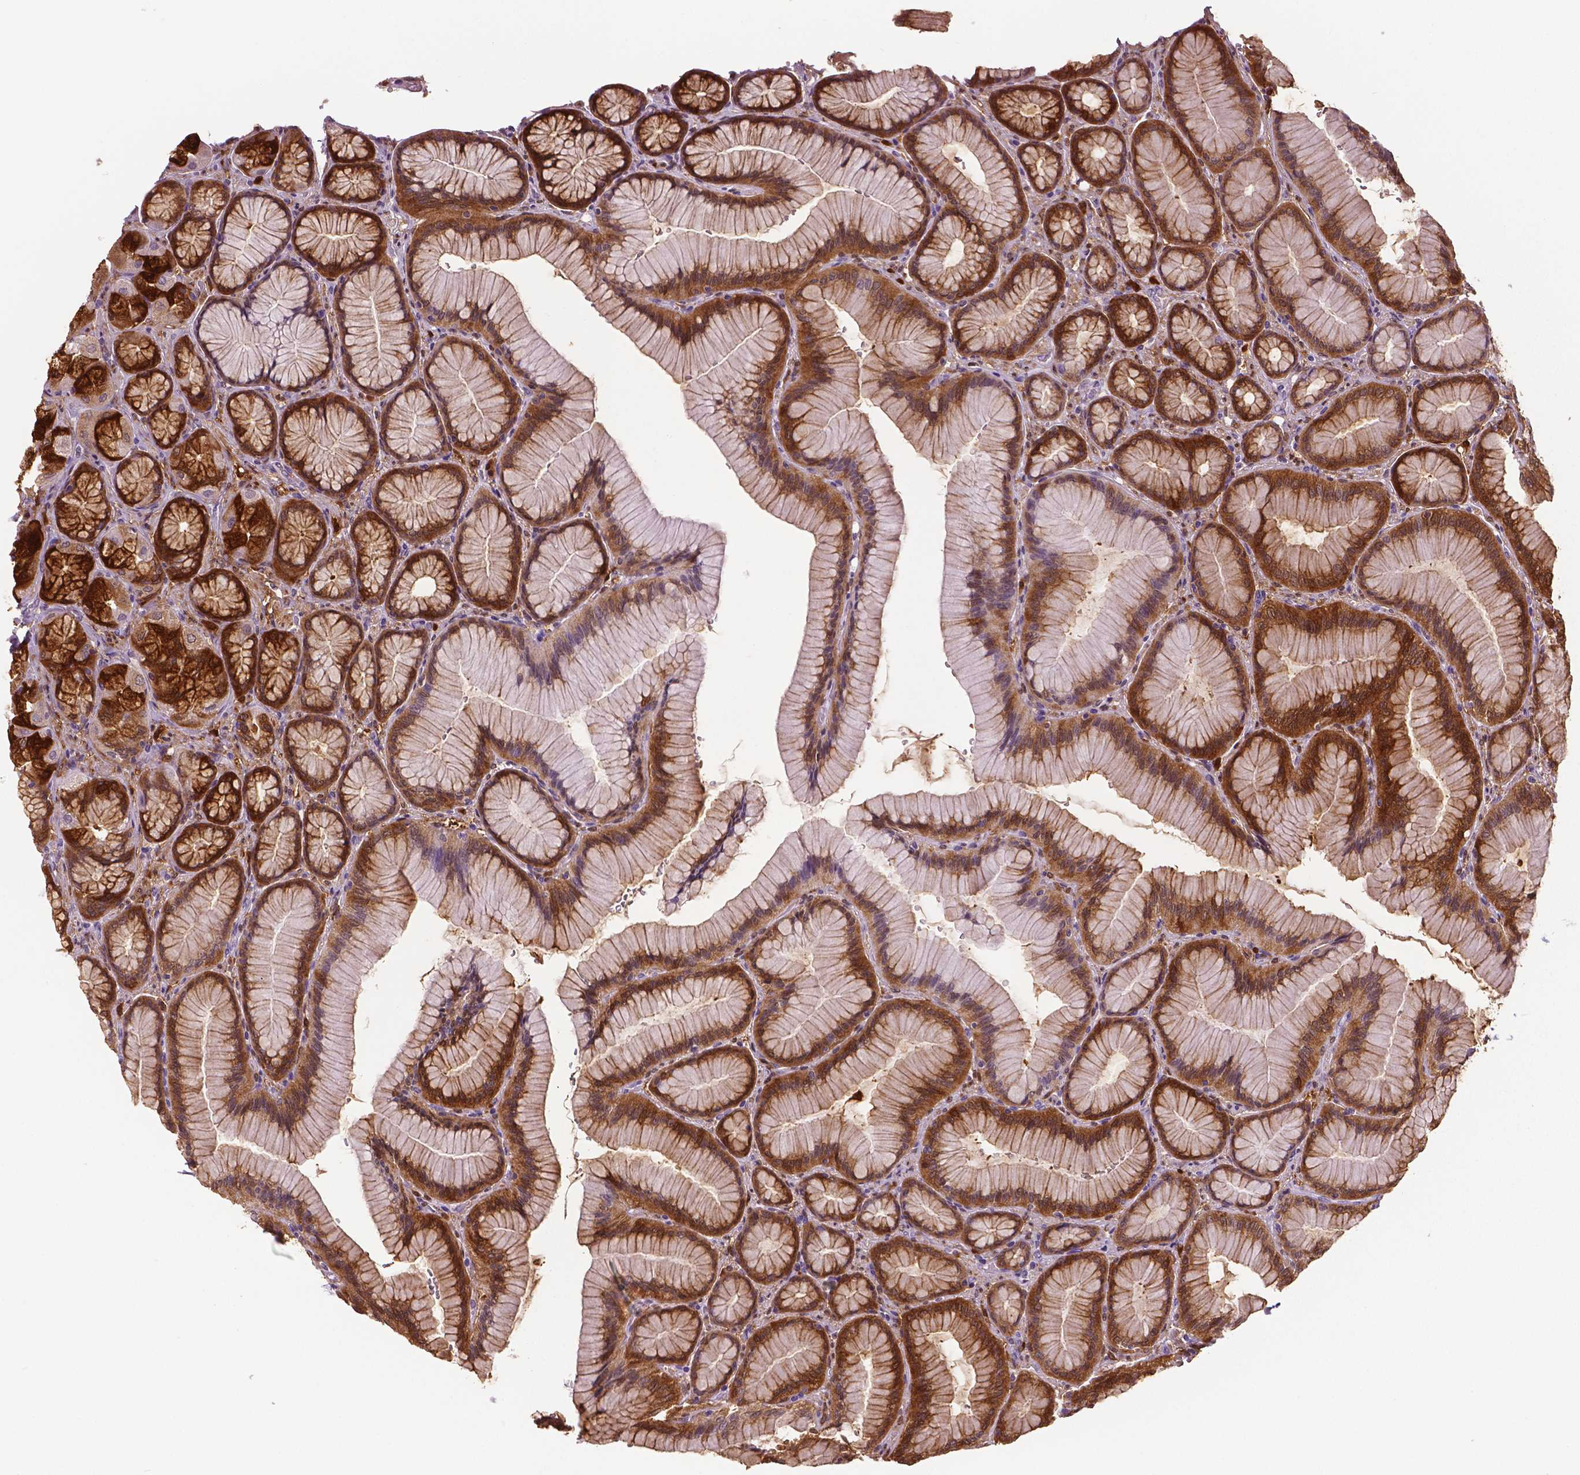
{"staining": {"intensity": "strong", "quantity": ">75%", "location": "cytoplasmic/membranous"}, "tissue": "stomach", "cell_type": "Glandular cells", "image_type": "normal", "snomed": [{"axis": "morphology", "description": "Normal tissue, NOS"}, {"axis": "morphology", "description": "Adenocarcinoma, NOS"}, {"axis": "morphology", "description": "Adenocarcinoma, High grade"}, {"axis": "topography", "description": "Stomach, upper"}, {"axis": "topography", "description": "Stomach"}], "caption": "Protein staining of unremarkable stomach reveals strong cytoplasmic/membranous expression in about >75% of glandular cells. Using DAB (brown) and hematoxylin (blue) stains, captured at high magnification using brightfield microscopy.", "gene": "PHGDH", "patient": {"sex": "female", "age": 65}}